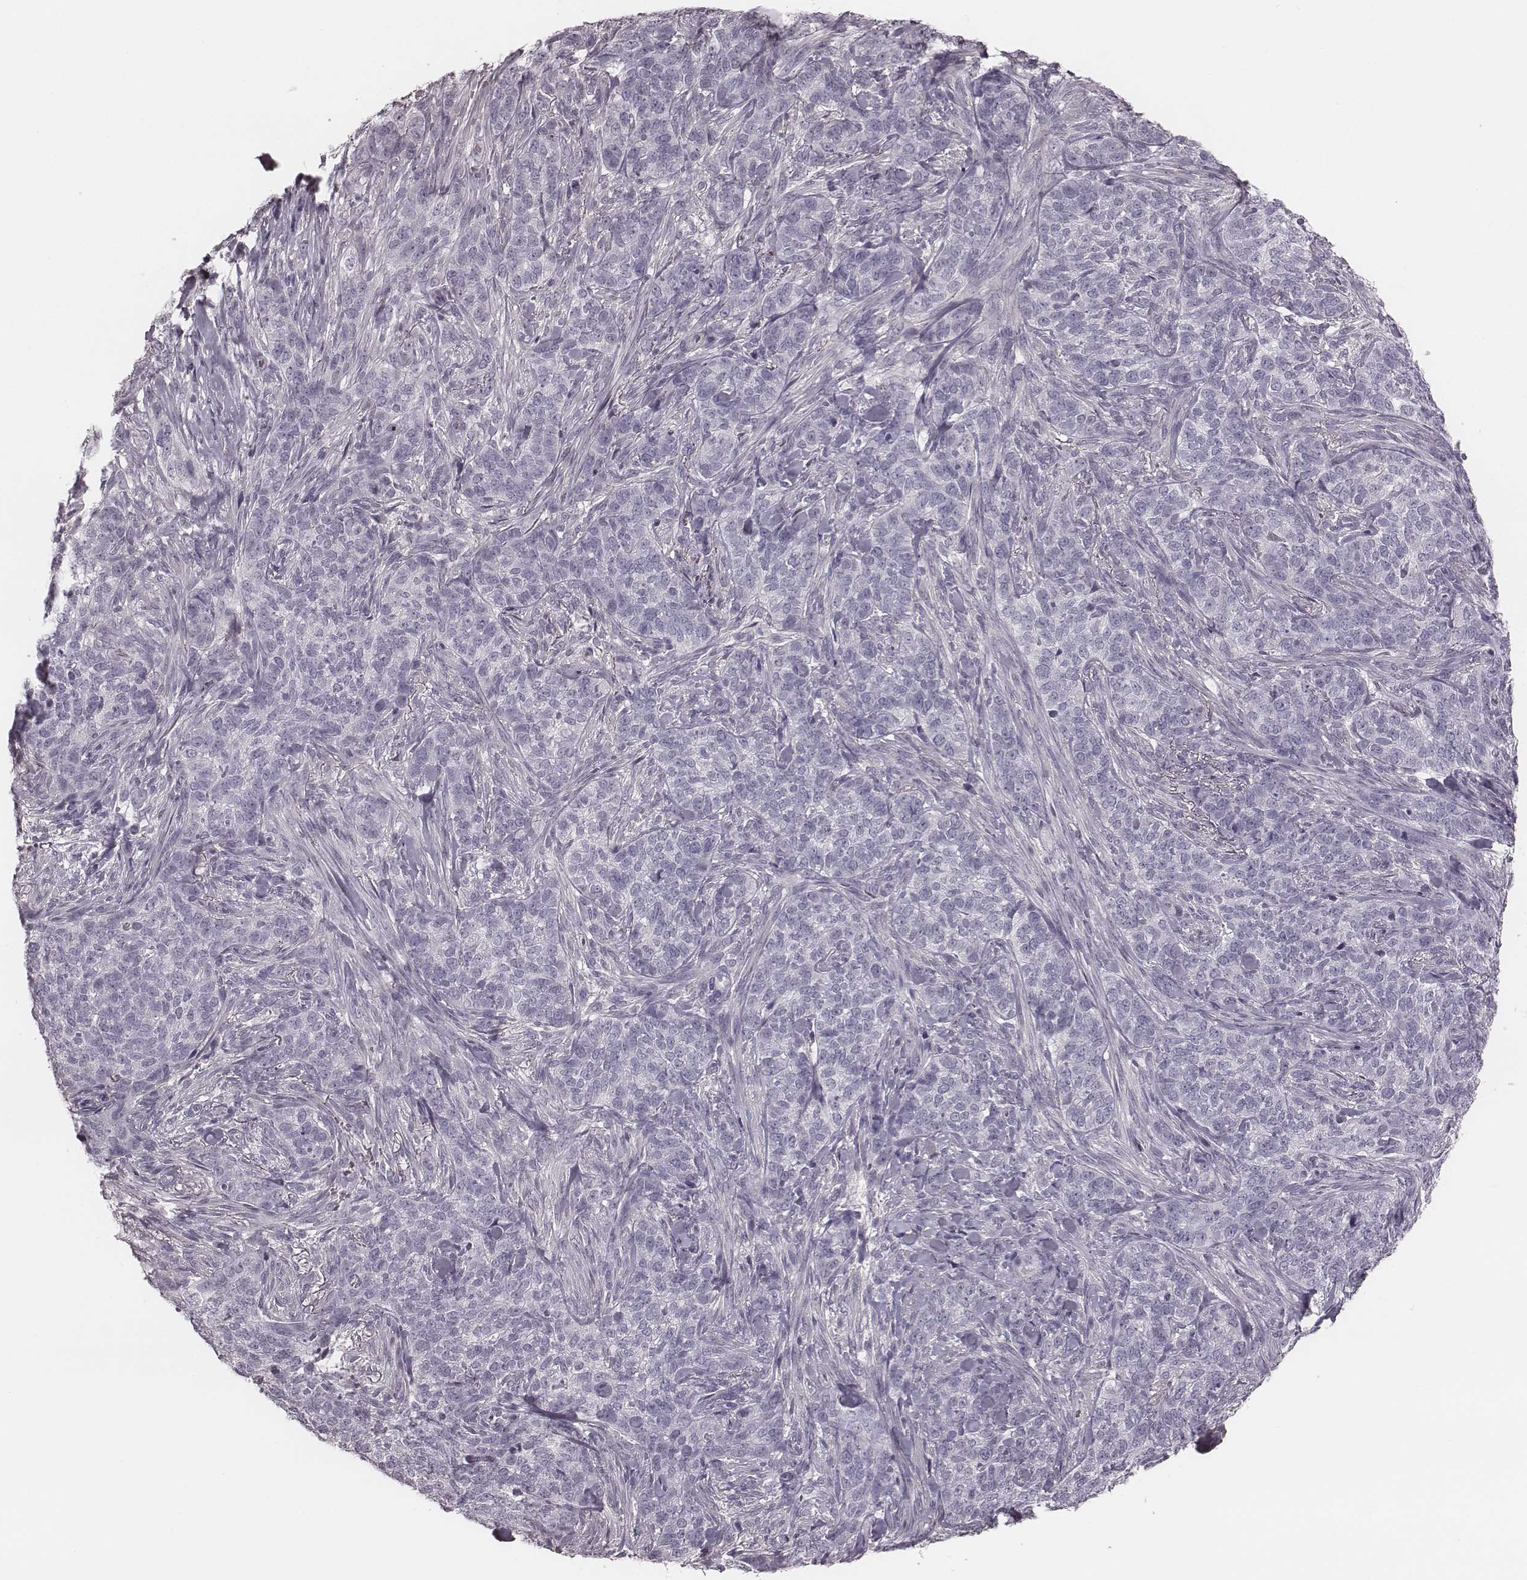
{"staining": {"intensity": "negative", "quantity": "none", "location": "none"}, "tissue": "skin cancer", "cell_type": "Tumor cells", "image_type": "cancer", "snomed": [{"axis": "morphology", "description": "Basal cell carcinoma"}, {"axis": "topography", "description": "Skin"}], "caption": "Tumor cells are negative for protein expression in human skin cancer. (Brightfield microscopy of DAB IHC at high magnification).", "gene": "SMIM24", "patient": {"sex": "female", "age": 69}}